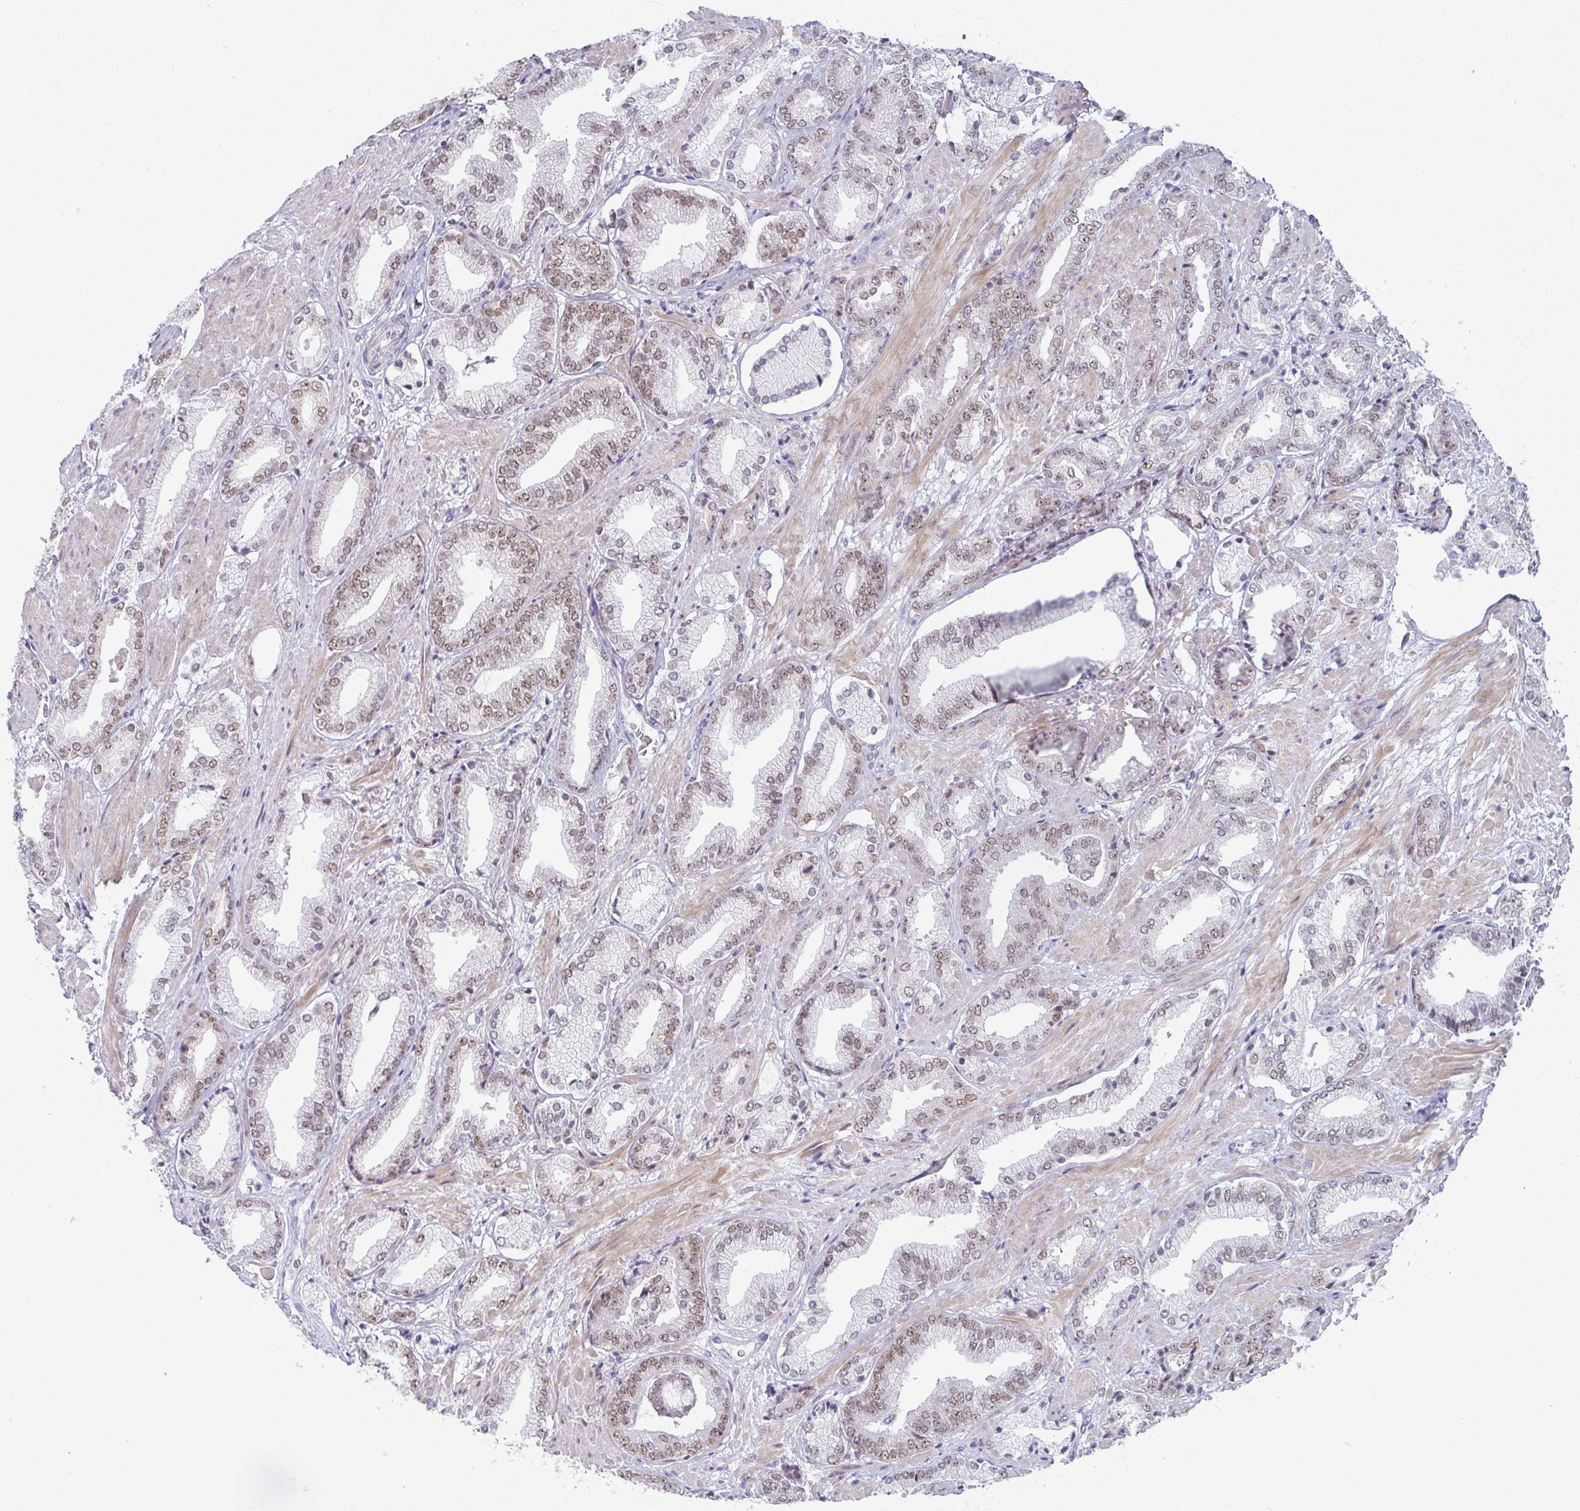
{"staining": {"intensity": "moderate", "quantity": "25%-75%", "location": "nuclear"}, "tissue": "prostate cancer", "cell_type": "Tumor cells", "image_type": "cancer", "snomed": [{"axis": "morphology", "description": "Adenocarcinoma, High grade"}, {"axis": "topography", "description": "Prostate"}], "caption": "This image exhibits IHC staining of human prostate cancer, with medium moderate nuclear staining in approximately 25%-75% of tumor cells.", "gene": "PYCR3", "patient": {"sex": "male", "age": 56}}